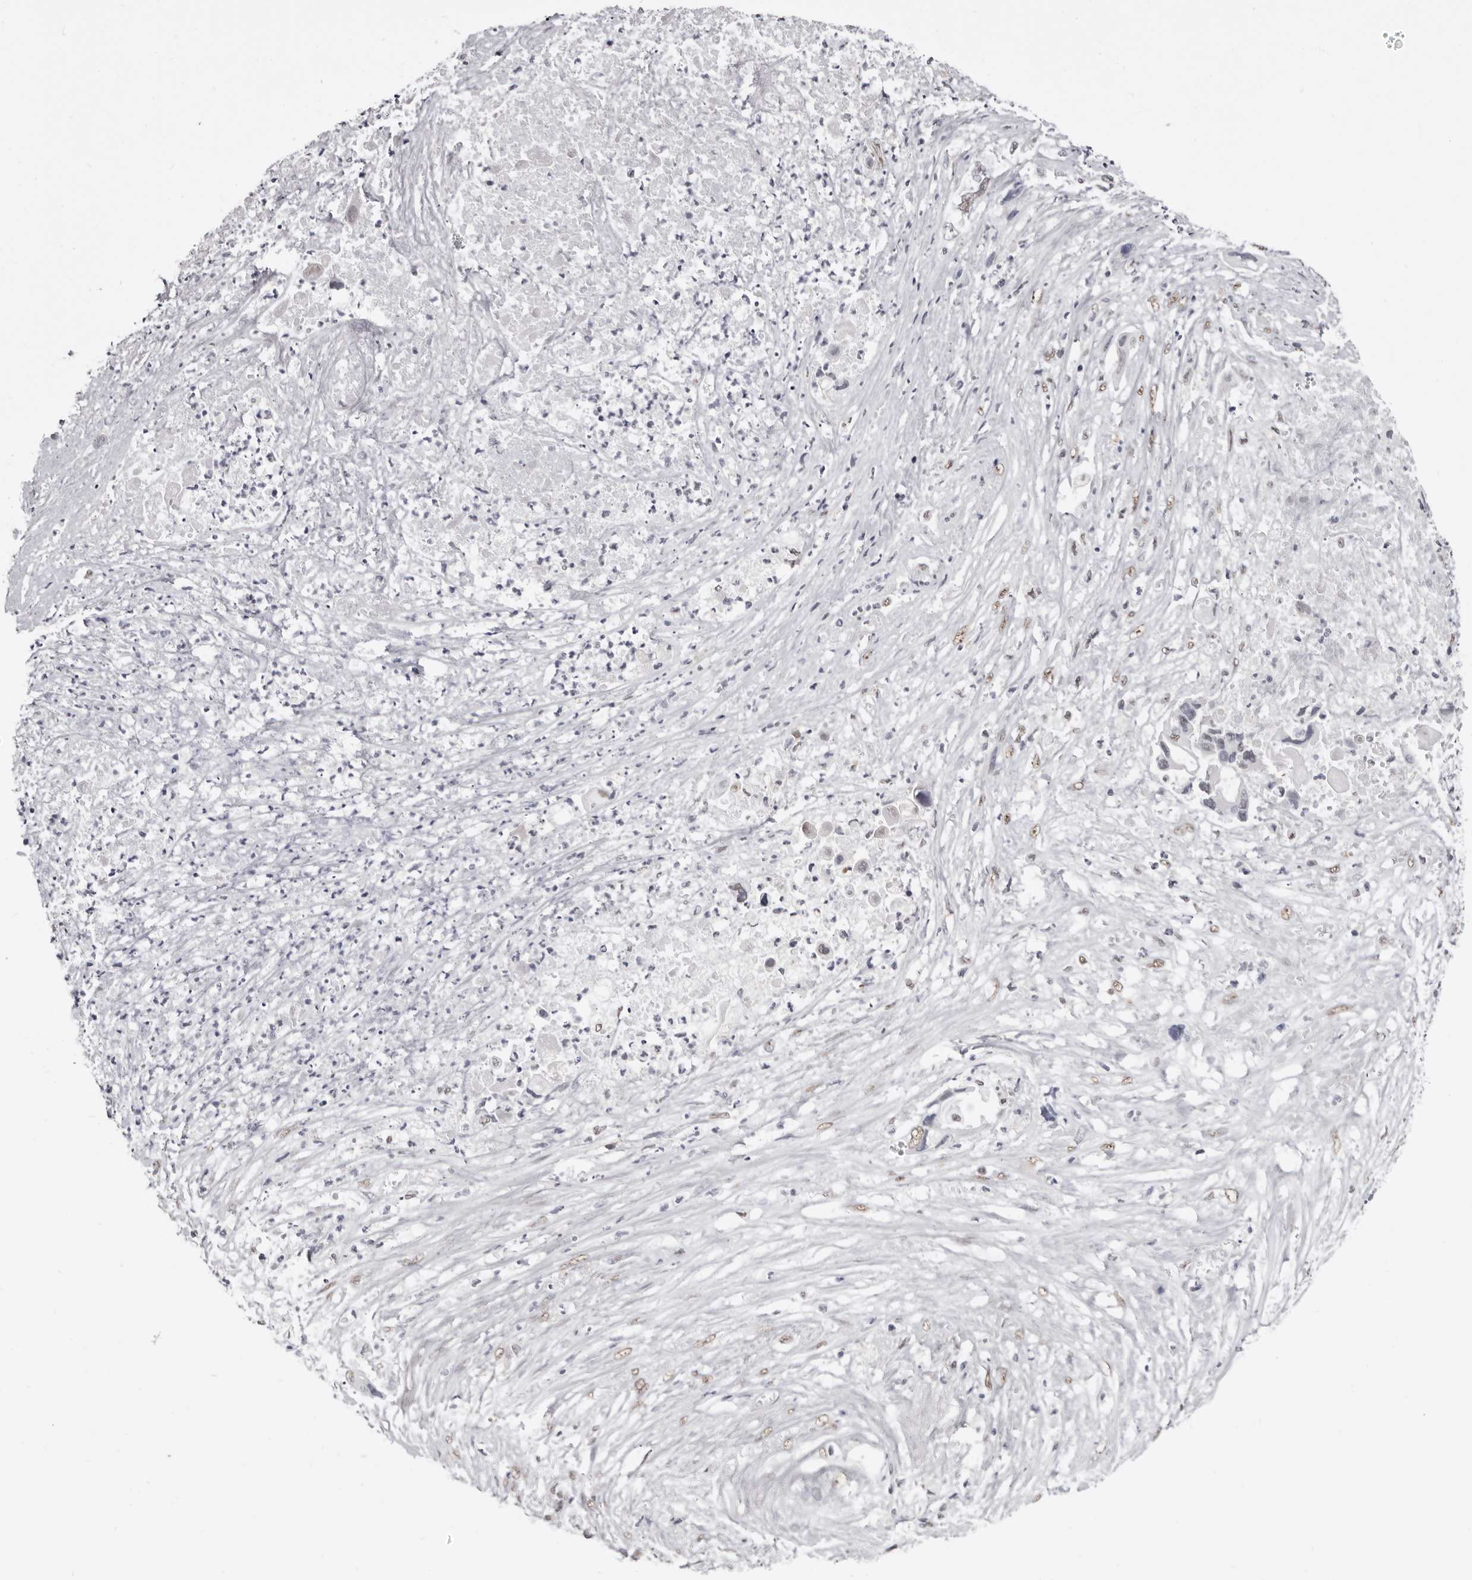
{"staining": {"intensity": "moderate", "quantity": ">75%", "location": "nuclear"}, "tissue": "pancreatic cancer", "cell_type": "Tumor cells", "image_type": "cancer", "snomed": [{"axis": "morphology", "description": "Adenocarcinoma, NOS"}, {"axis": "topography", "description": "Pancreas"}], "caption": "Immunohistochemistry (IHC) (DAB) staining of pancreatic cancer exhibits moderate nuclear protein positivity in approximately >75% of tumor cells.", "gene": "SCAF4", "patient": {"sex": "male", "age": 66}}